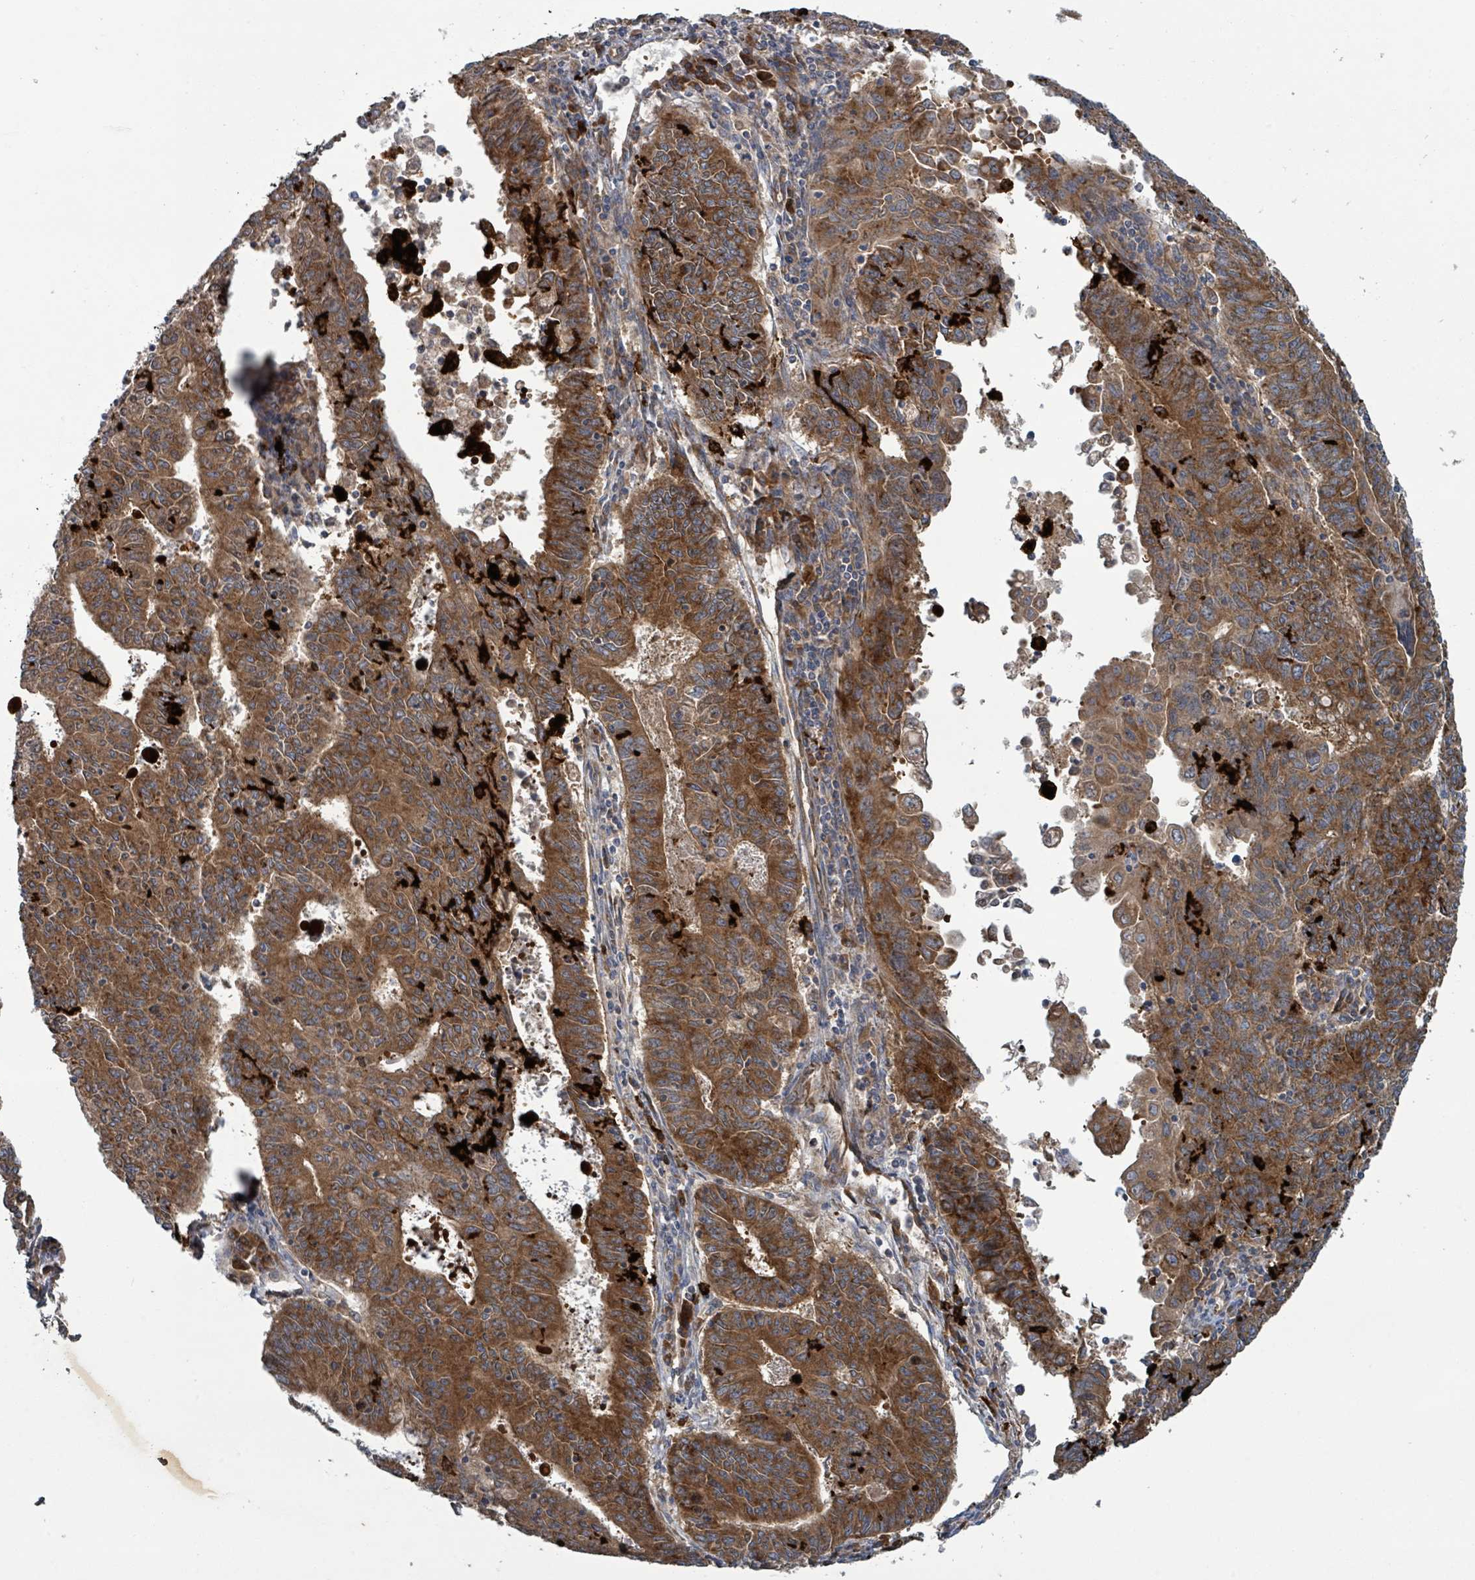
{"staining": {"intensity": "strong", "quantity": ">75%", "location": "cytoplasmic/membranous"}, "tissue": "endometrial cancer", "cell_type": "Tumor cells", "image_type": "cancer", "snomed": [{"axis": "morphology", "description": "Adenocarcinoma, NOS"}, {"axis": "topography", "description": "Endometrium"}], "caption": "Immunohistochemical staining of adenocarcinoma (endometrial) exhibits high levels of strong cytoplasmic/membranous protein expression in approximately >75% of tumor cells.", "gene": "OR51E1", "patient": {"sex": "female", "age": 59}}